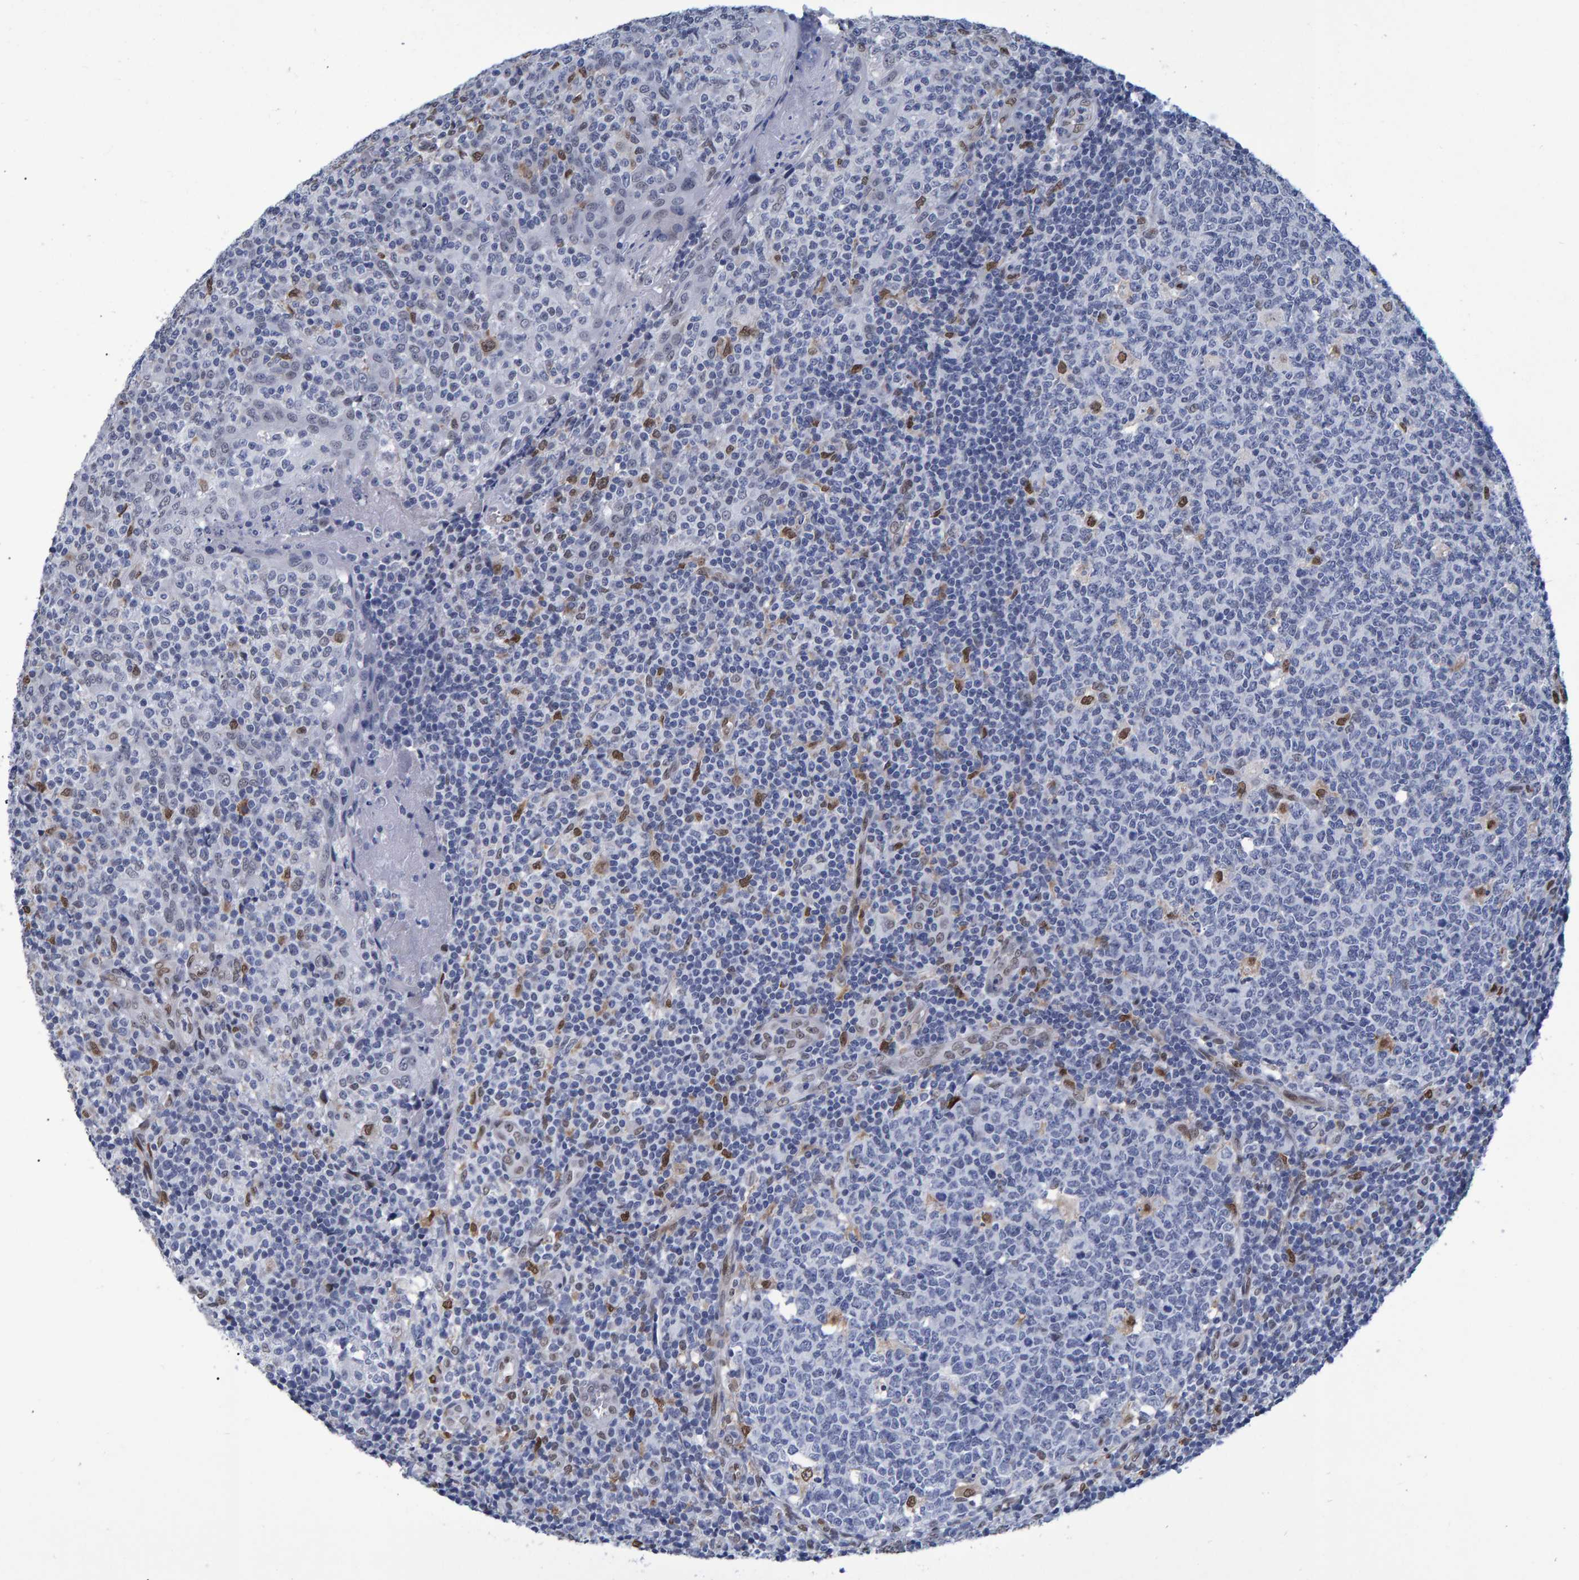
{"staining": {"intensity": "moderate", "quantity": "<25%", "location": "nuclear"}, "tissue": "tonsil", "cell_type": "Germinal center cells", "image_type": "normal", "snomed": [{"axis": "morphology", "description": "Normal tissue, NOS"}, {"axis": "topography", "description": "Tonsil"}], "caption": "DAB (3,3'-diaminobenzidine) immunohistochemical staining of unremarkable tonsil exhibits moderate nuclear protein expression in approximately <25% of germinal center cells.", "gene": "QKI", "patient": {"sex": "female", "age": 19}}